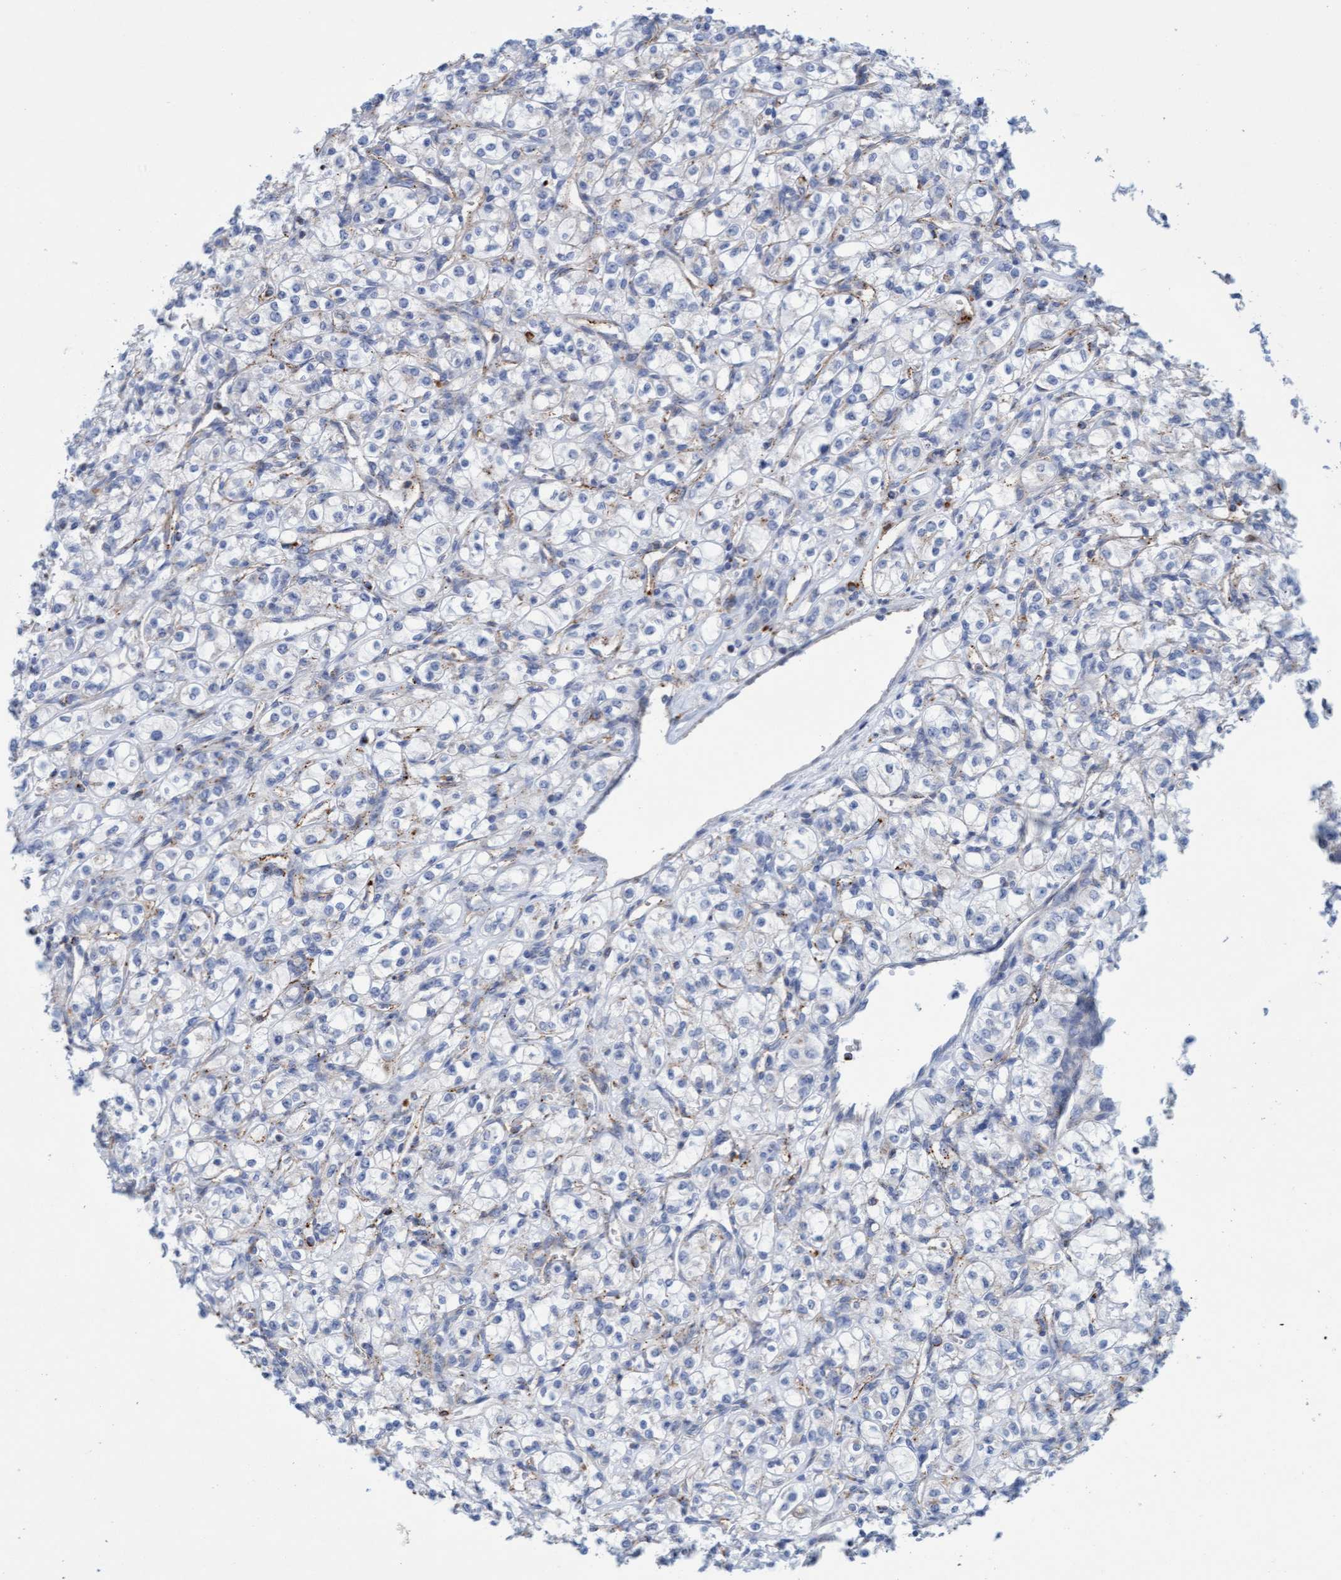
{"staining": {"intensity": "negative", "quantity": "none", "location": "none"}, "tissue": "renal cancer", "cell_type": "Tumor cells", "image_type": "cancer", "snomed": [{"axis": "morphology", "description": "Adenocarcinoma, NOS"}, {"axis": "topography", "description": "Kidney"}], "caption": "This is an immunohistochemistry (IHC) micrograph of renal cancer. There is no expression in tumor cells.", "gene": "SGSH", "patient": {"sex": "male", "age": 77}}